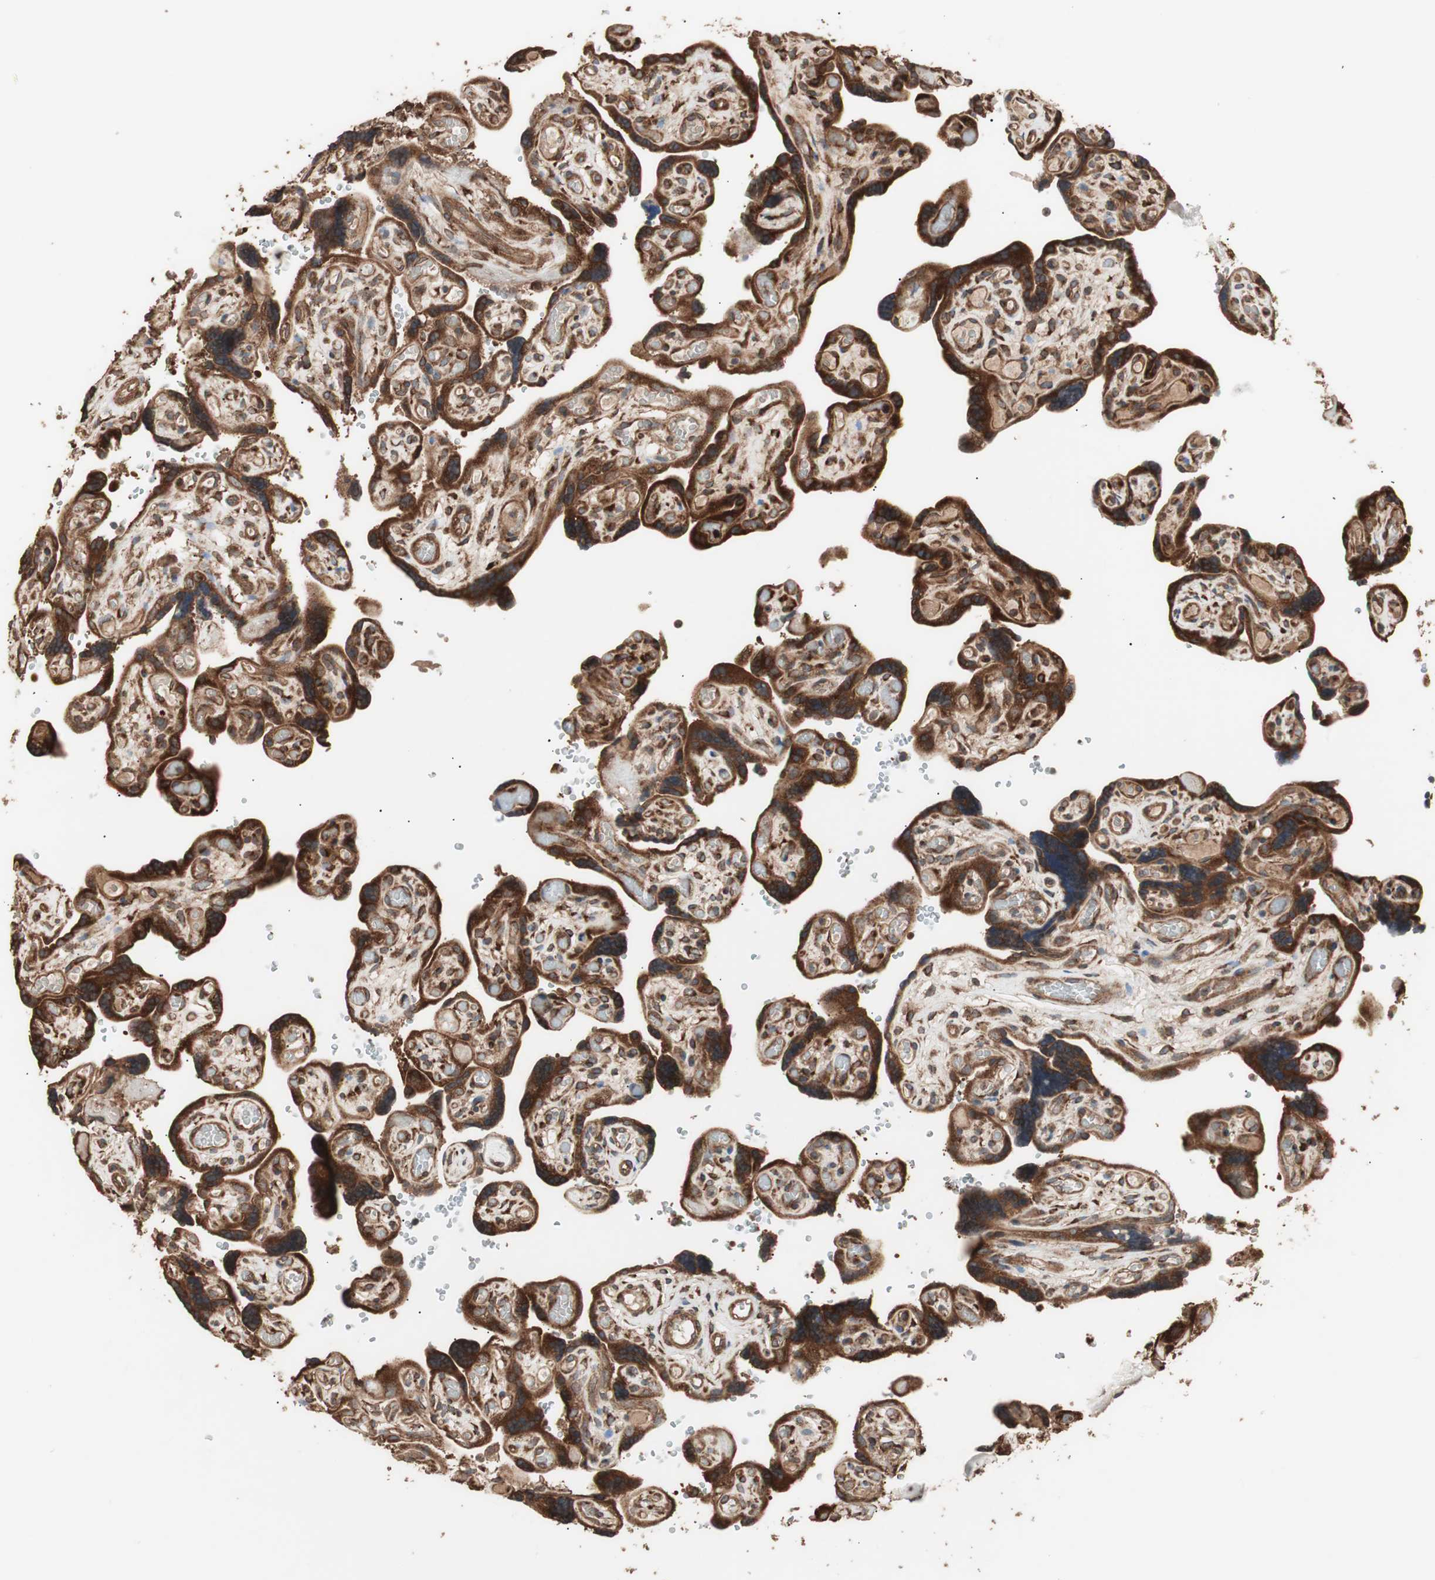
{"staining": {"intensity": "strong", "quantity": ">75%", "location": "cytoplasmic/membranous"}, "tissue": "placenta", "cell_type": "Decidual cells", "image_type": "normal", "snomed": [{"axis": "morphology", "description": "Normal tissue, NOS"}, {"axis": "topography", "description": "Placenta"}], "caption": "Decidual cells reveal high levels of strong cytoplasmic/membranous positivity in about >75% of cells in normal human placenta. The protein of interest is shown in brown color, while the nuclei are stained blue.", "gene": "LZTS1", "patient": {"sex": "female", "age": 30}}